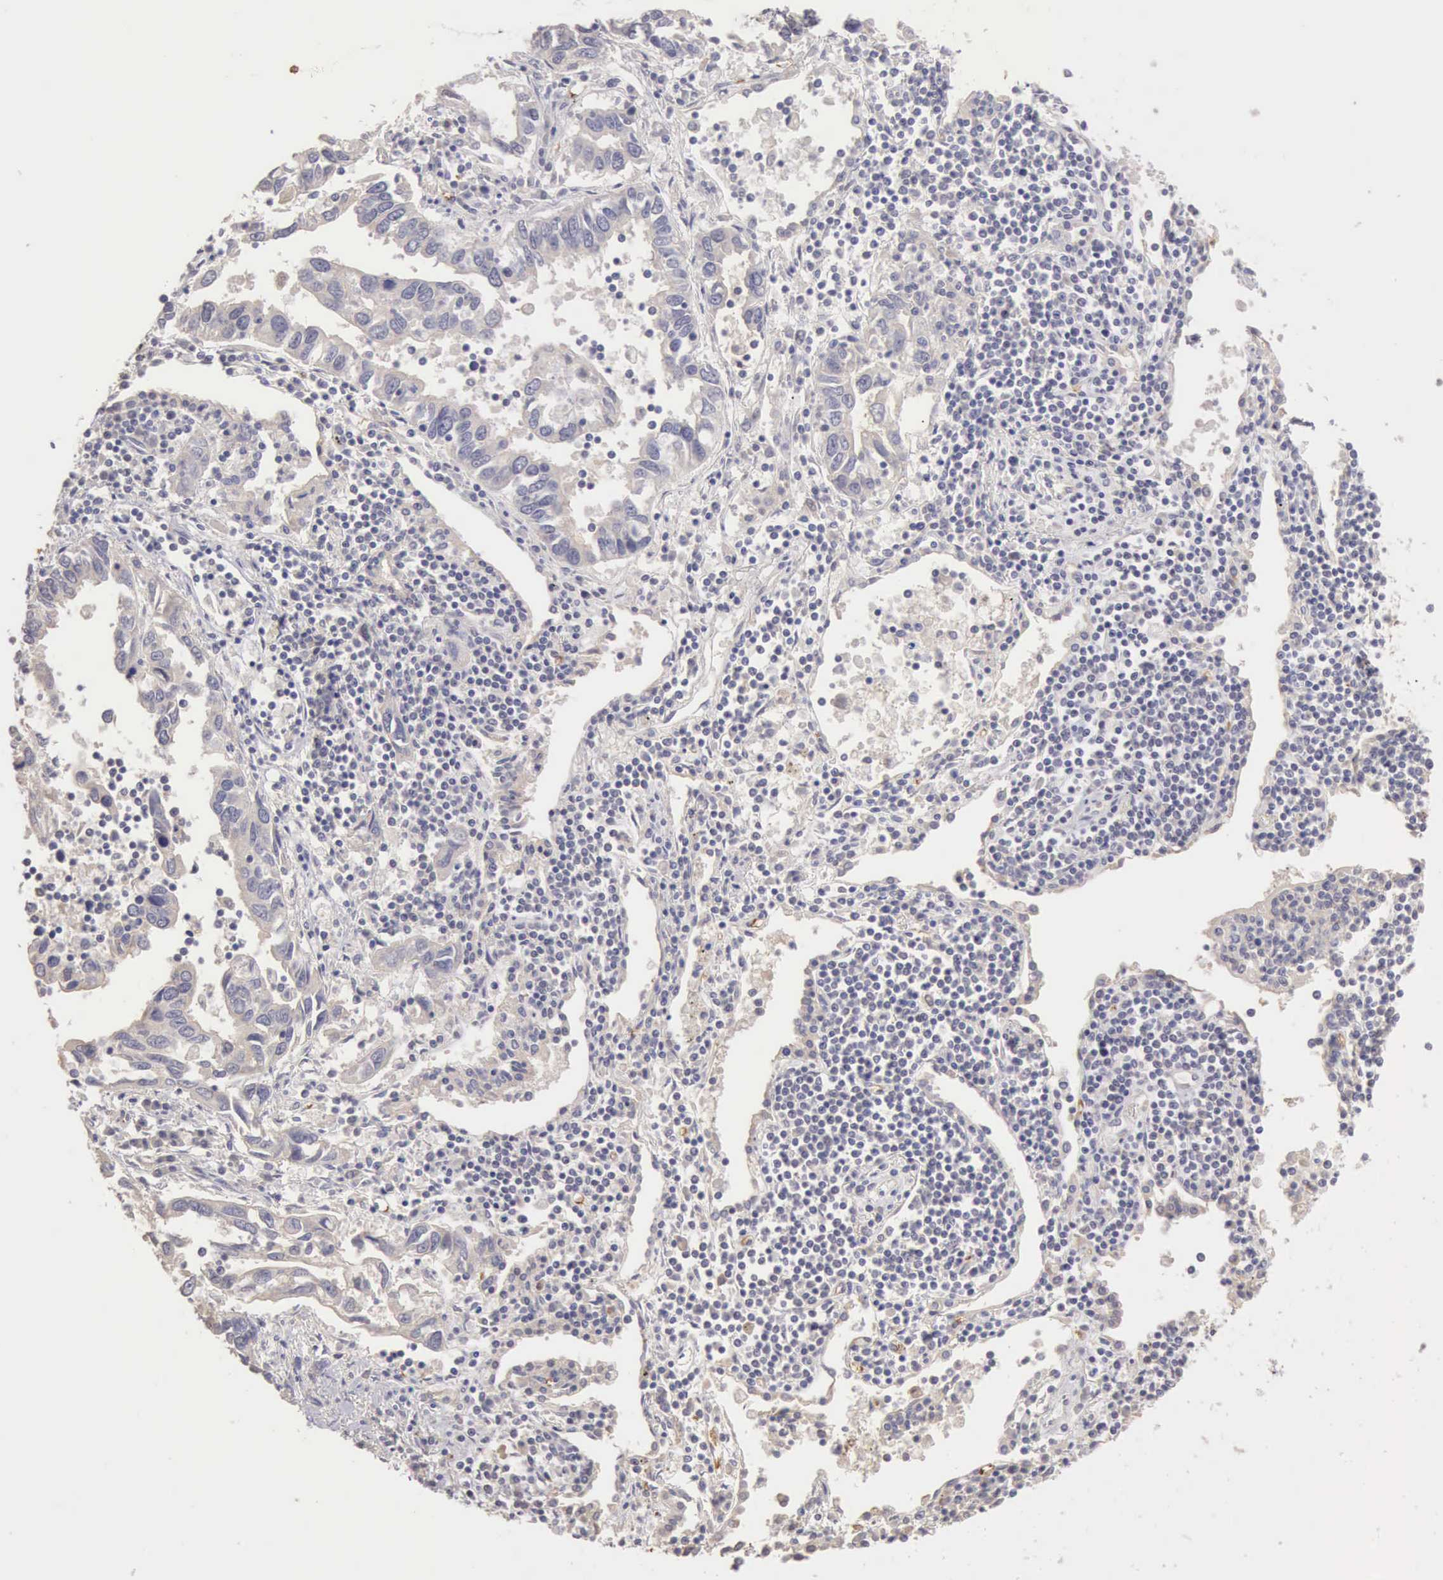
{"staining": {"intensity": "negative", "quantity": "none", "location": "none"}, "tissue": "lung cancer", "cell_type": "Tumor cells", "image_type": "cancer", "snomed": [{"axis": "morphology", "description": "Adenocarcinoma, NOS"}, {"axis": "topography", "description": "Lung"}], "caption": "Protein analysis of lung cancer (adenocarcinoma) reveals no significant expression in tumor cells.", "gene": "CFI", "patient": {"sex": "male", "age": 48}}